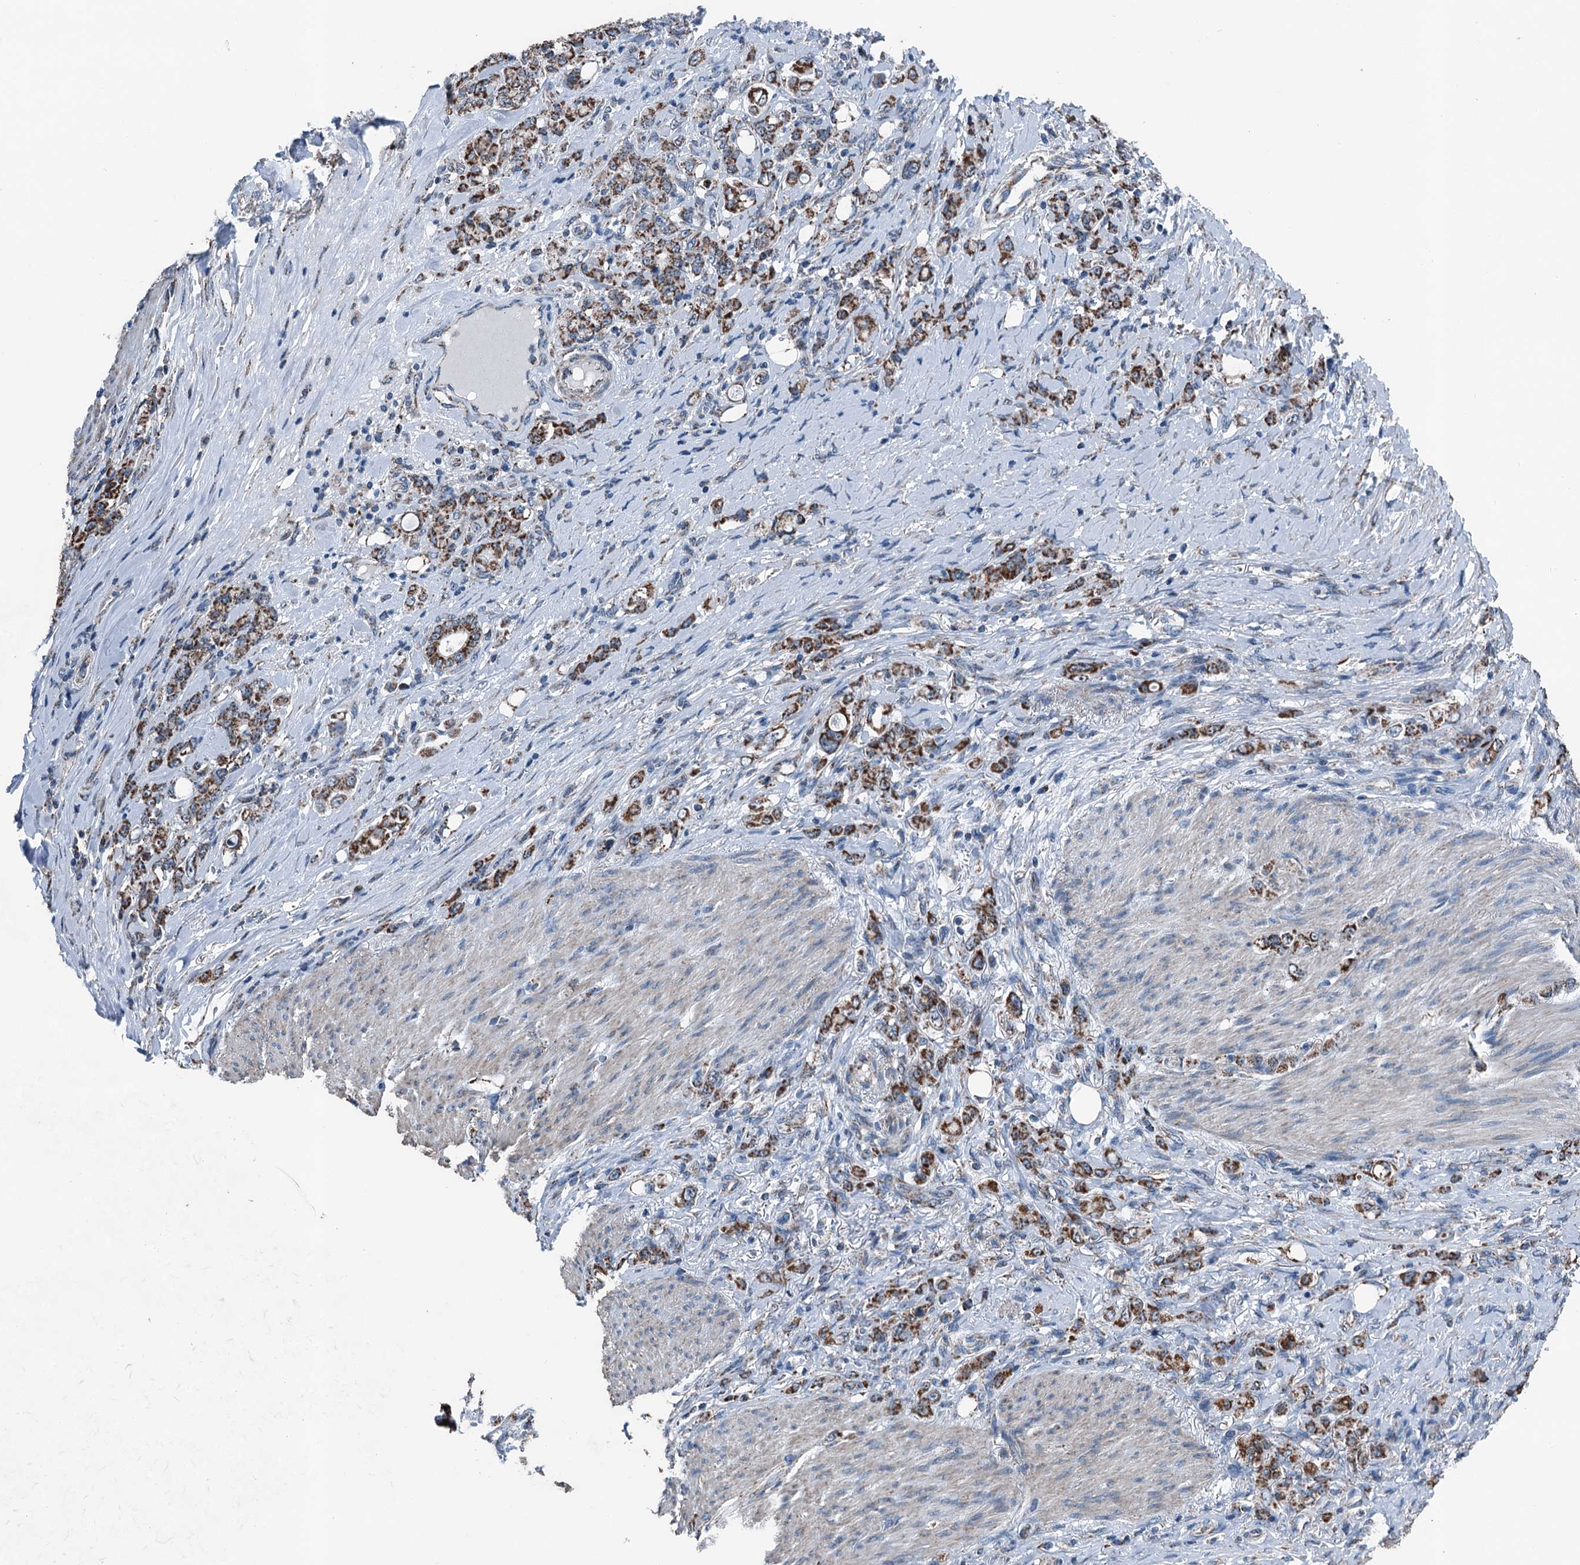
{"staining": {"intensity": "strong", "quantity": ">75%", "location": "cytoplasmic/membranous"}, "tissue": "stomach cancer", "cell_type": "Tumor cells", "image_type": "cancer", "snomed": [{"axis": "morphology", "description": "Adenocarcinoma, NOS"}, {"axis": "topography", "description": "Stomach"}], "caption": "This is an image of immunohistochemistry staining of stomach cancer, which shows strong expression in the cytoplasmic/membranous of tumor cells.", "gene": "TRPT1", "patient": {"sex": "female", "age": 79}}